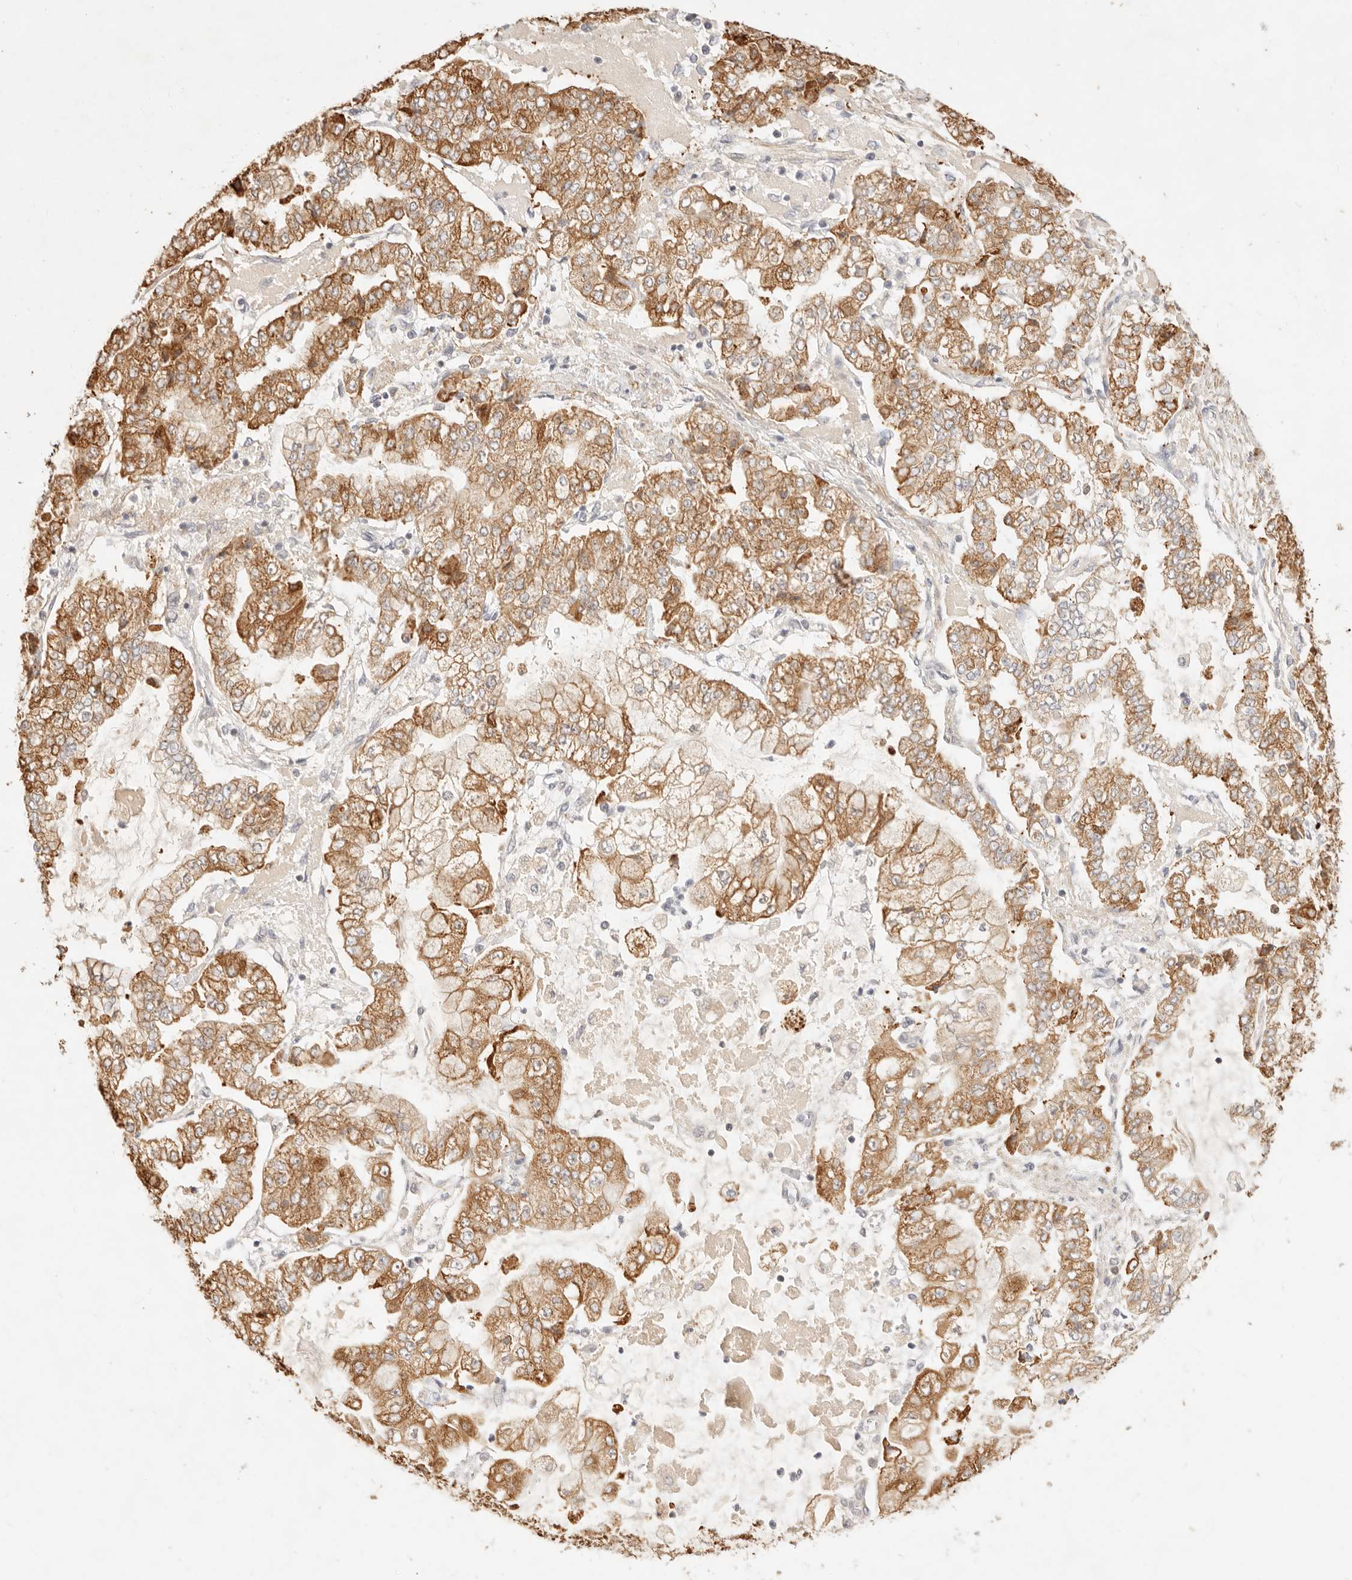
{"staining": {"intensity": "moderate", "quantity": ">75%", "location": "cytoplasmic/membranous"}, "tissue": "stomach cancer", "cell_type": "Tumor cells", "image_type": "cancer", "snomed": [{"axis": "morphology", "description": "Adenocarcinoma, NOS"}, {"axis": "topography", "description": "Stomach"}], "caption": "Adenocarcinoma (stomach) tissue exhibits moderate cytoplasmic/membranous expression in about >75% of tumor cells, visualized by immunohistochemistry.", "gene": "RUBCNL", "patient": {"sex": "male", "age": 76}}